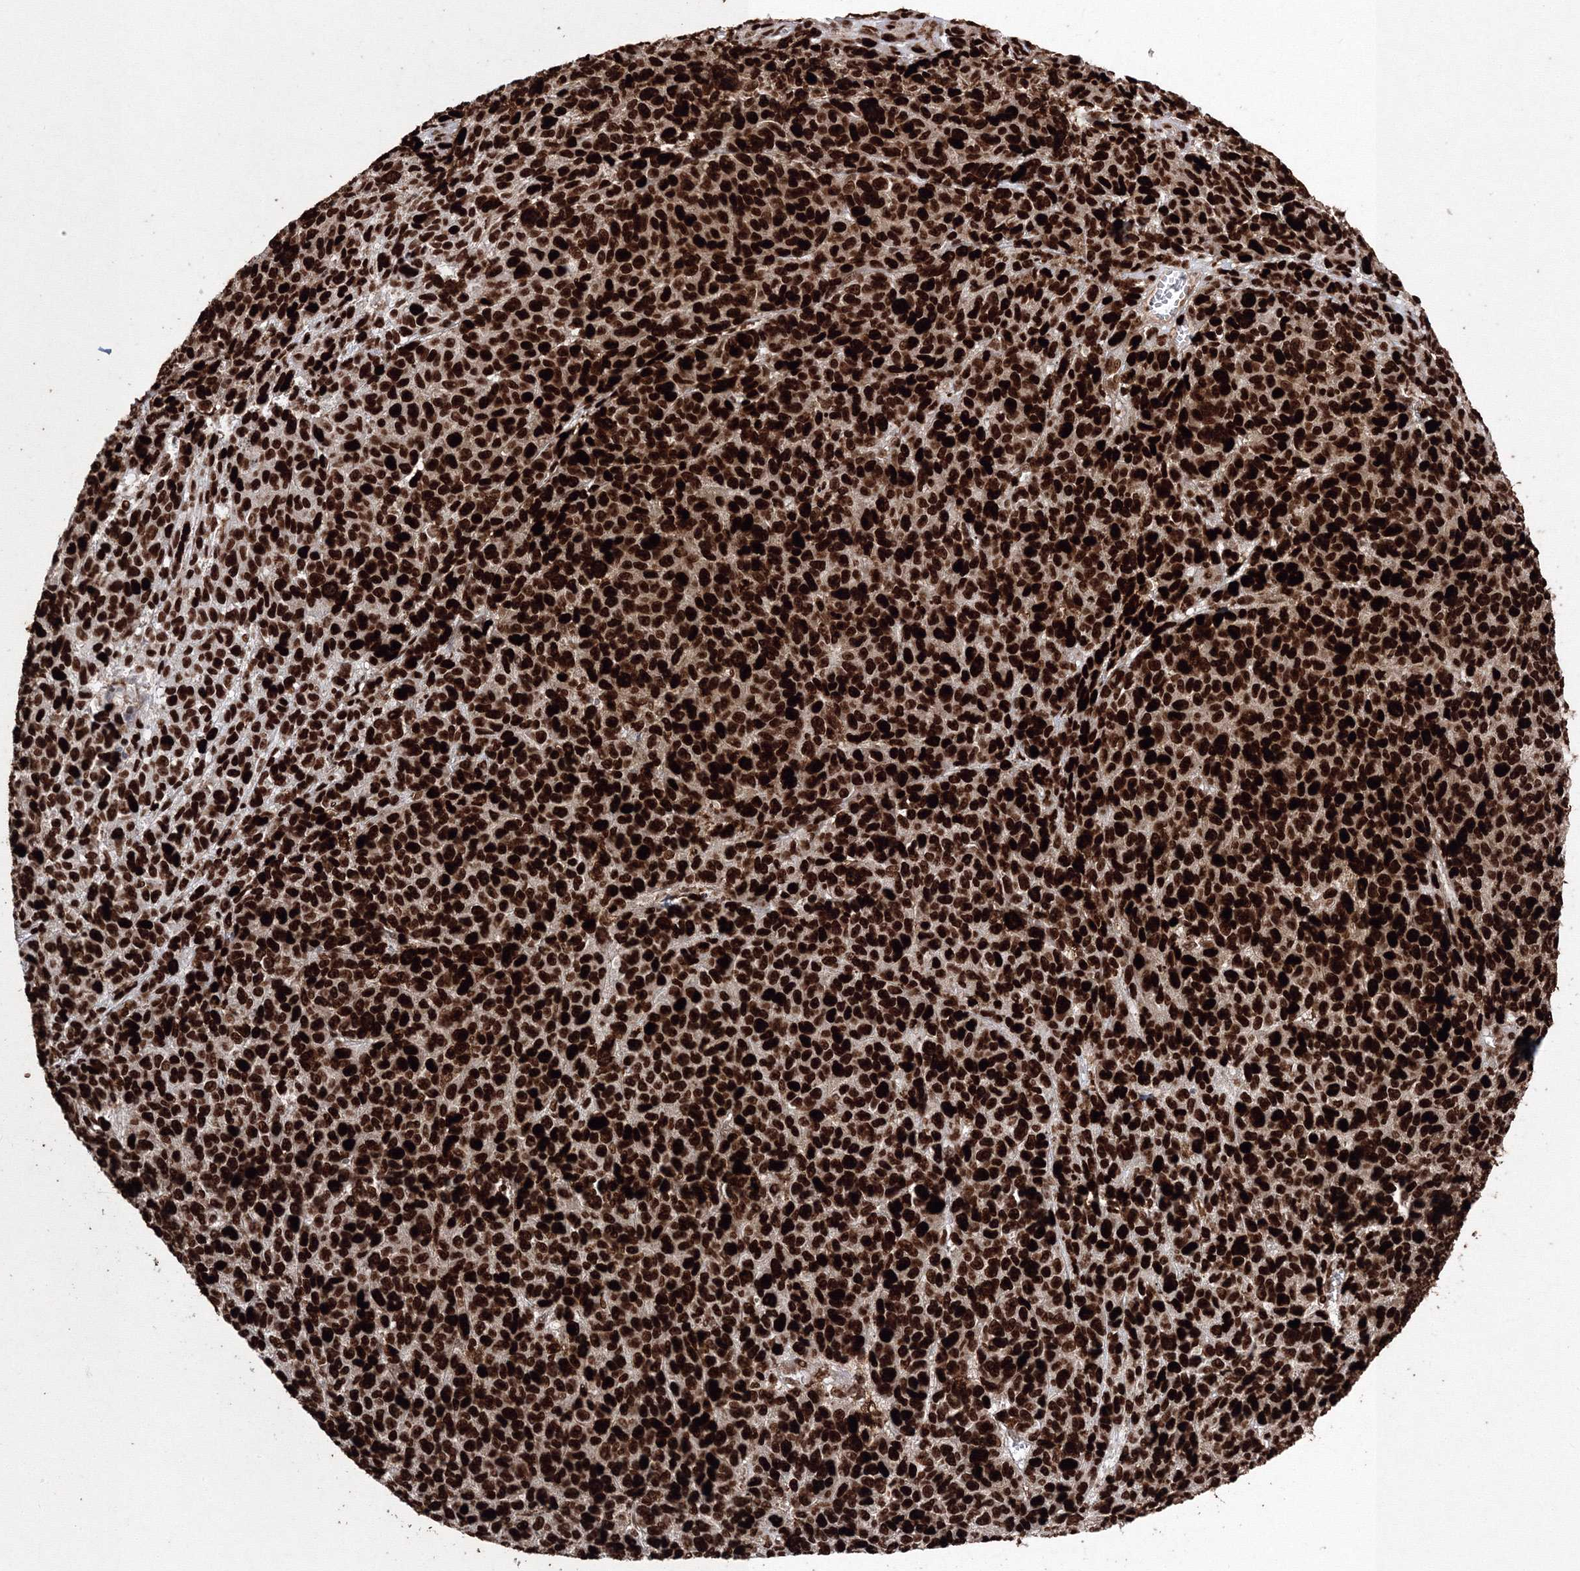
{"staining": {"intensity": "strong", "quantity": ">75%", "location": "nuclear"}, "tissue": "melanoma", "cell_type": "Tumor cells", "image_type": "cancer", "snomed": [{"axis": "morphology", "description": "Malignant melanoma, NOS"}, {"axis": "topography", "description": "Skin"}], "caption": "Immunohistochemical staining of malignant melanoma reveals high levels of strong nuclear protein staining in about >75% of tumor cells.", "gene": "LIG1", "patient": {"sex": "male", "age": 49}}